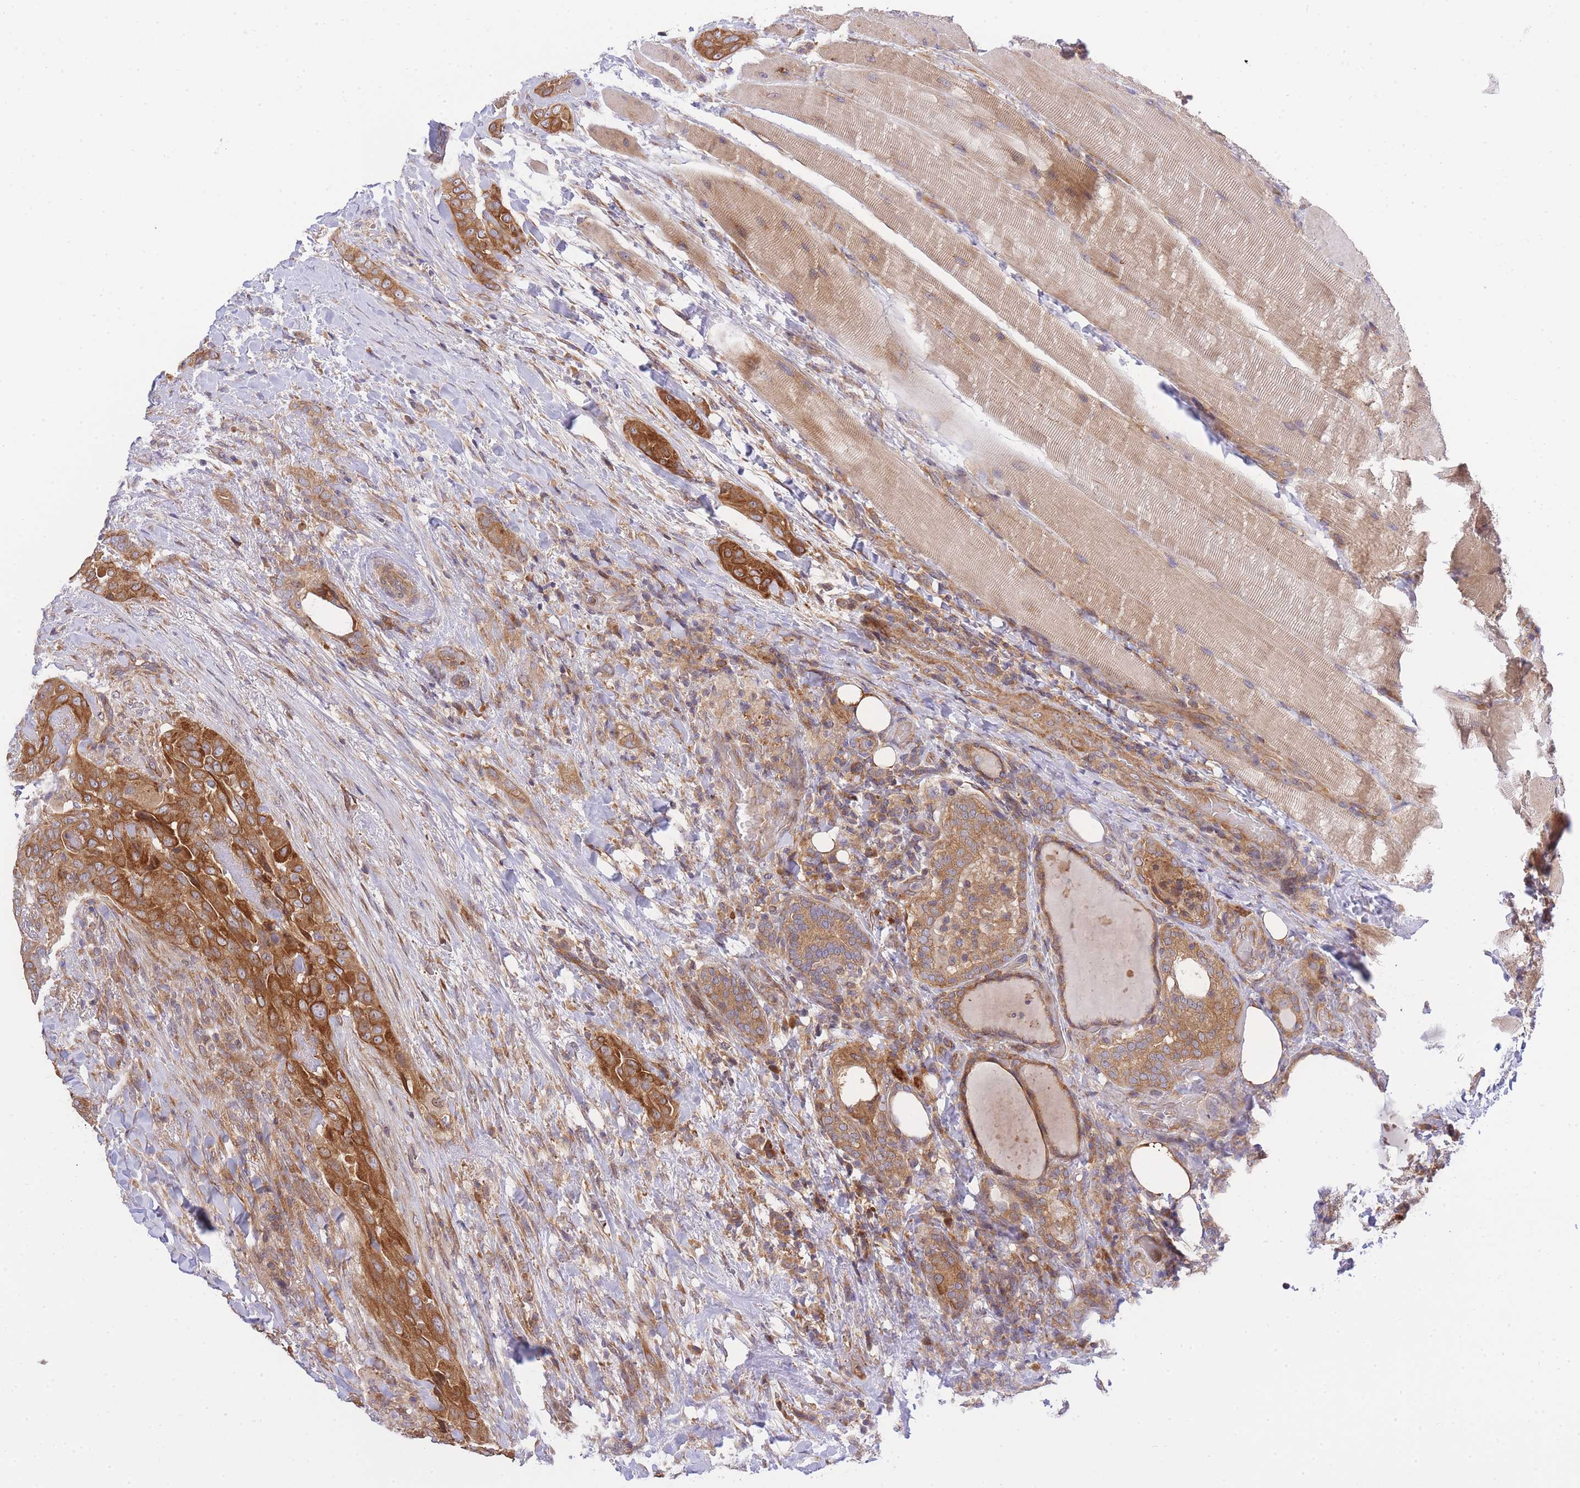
{"staining": {"intensity": "strong", "quantity": ">75%", "location": "cytoplasmic/membranous"}, "tissue": "thyroid cancer", "cell_type": "Tumor cells", "image_type": "cancer", "snomed": [{"axis": "morphology", "description": "Papillary adenocarcinoma, NOS"}, {"axis": "topography", "description": "Thyroid gland"}], "caption": "Thyroid cancer was stained to show a protein in brown. There is high levels of strong cytoplasmic/membranous expression in approximately >75% of tumor cells.", "gene": "EIF2B2", "patient": {"sex": "male", "age": 61}}